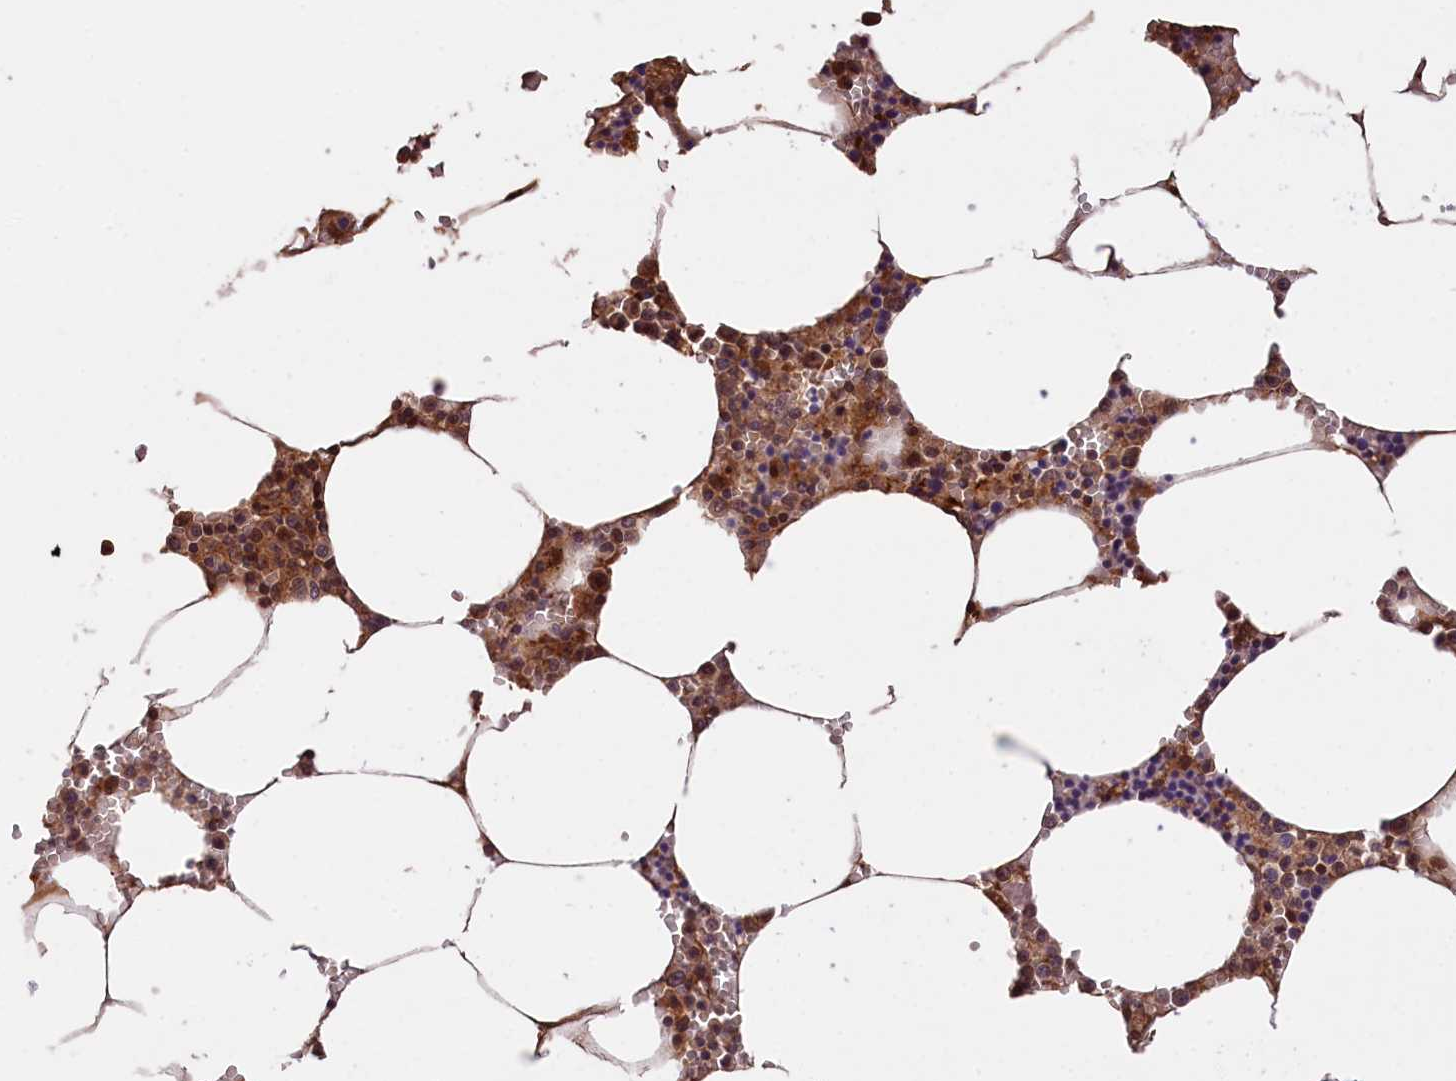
{"staining": {"intensity": "moderate", "quantity": "25%-75%", "location": "cytoplasmic/membranous"}, "tissue": "bone marrow", "cell_type": "Hematopoietic cells", "image_type": "normal", "snomed": [{"axis": "morphology", "description": "Normal tissue, NOS"}, {"axis": "topography", "description": "Bone marrow"}], "caption": "Moderate cytoplasmic/membranous positivity is seen in approximately 25%-75% of hematopoietic cells in unremarkable bone marrow.", "gene": "DNAJB9", "patient": {"sex": "male", "age": 70}}